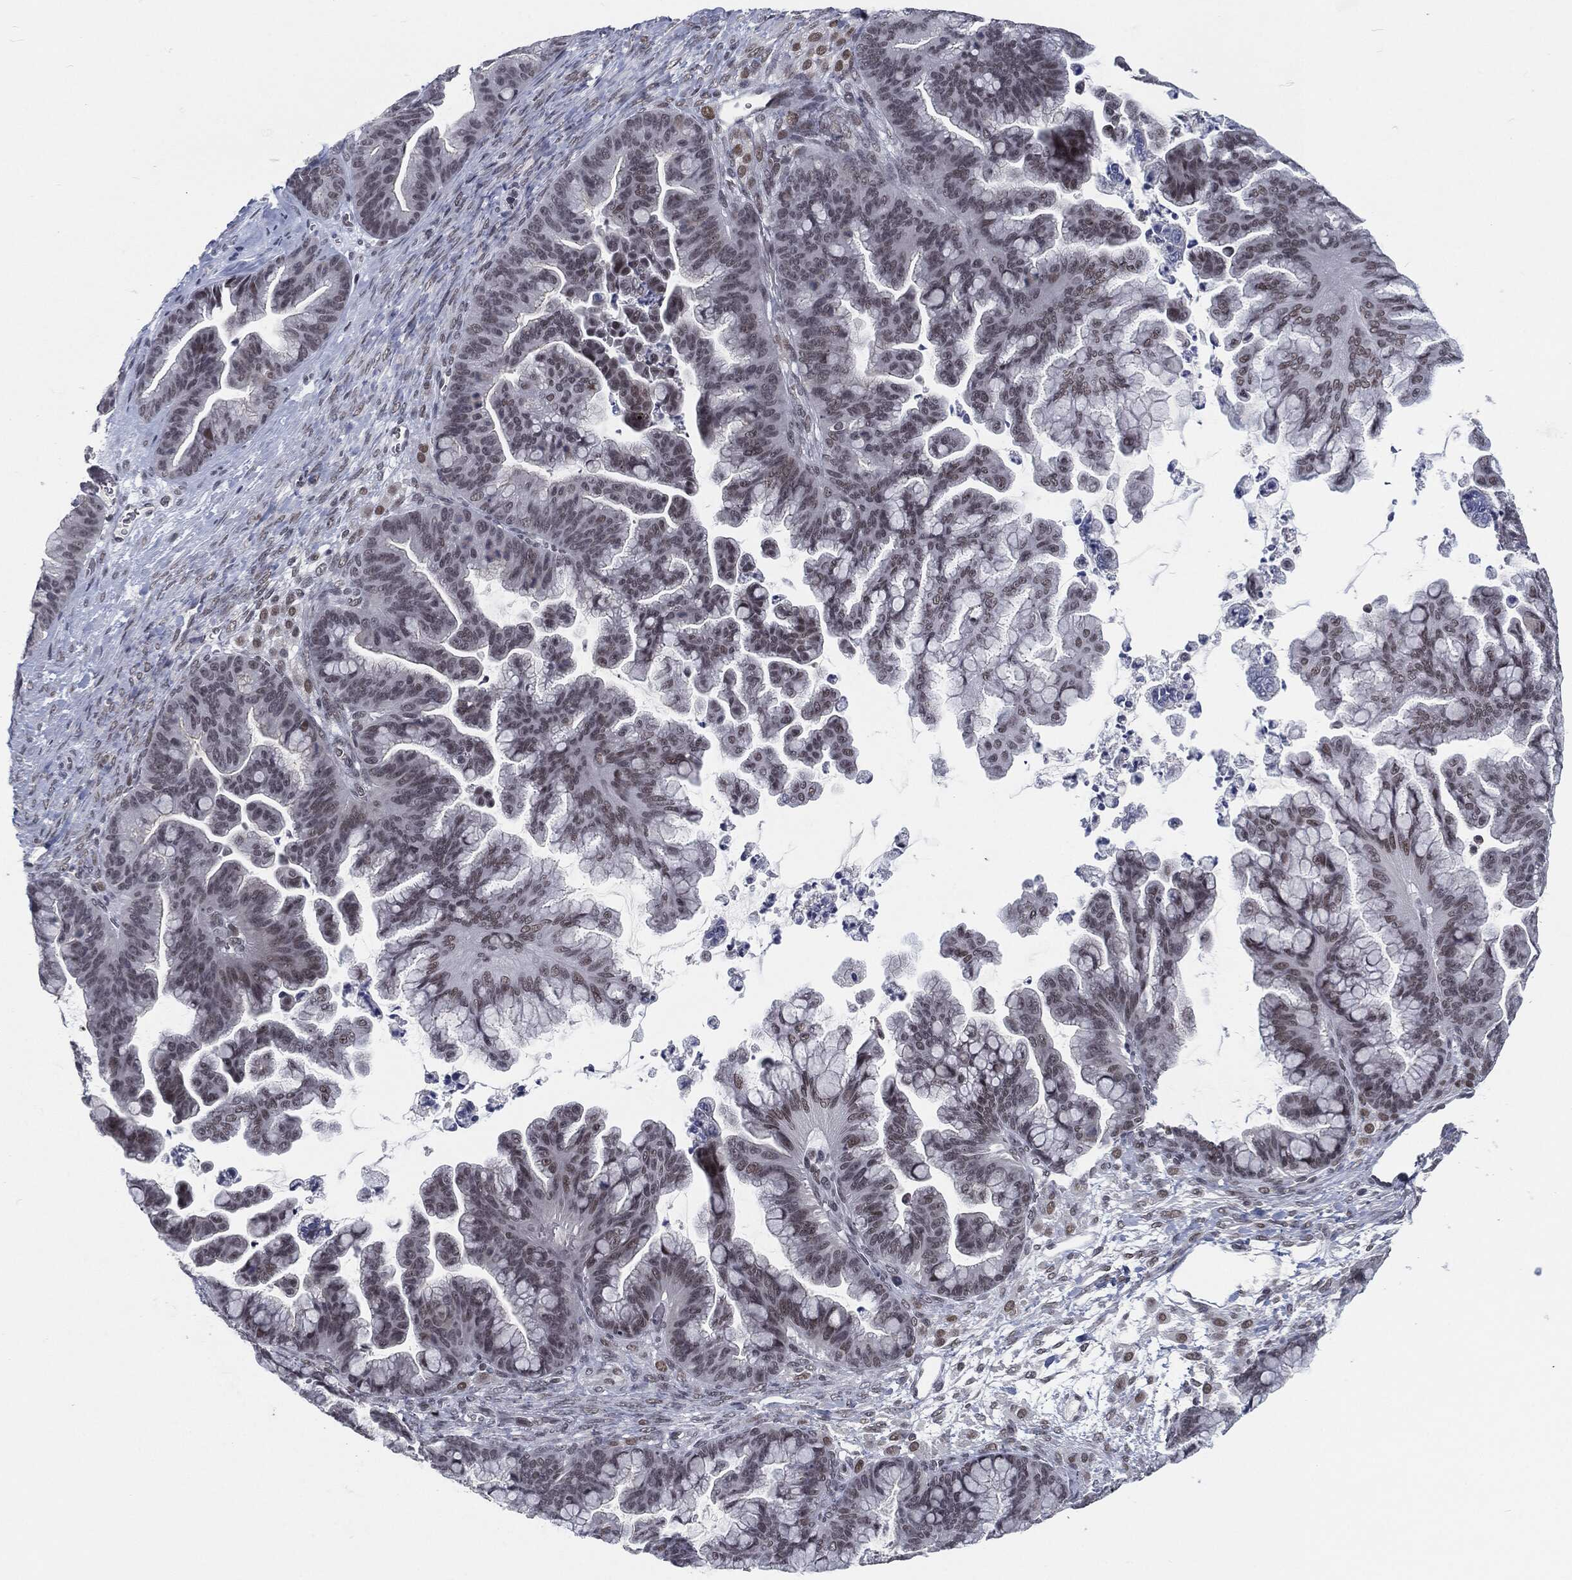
{"staining": {"intensity": "negative", "quantity": "none", "location": "none"}, "tissue": "ovarian cancer", "cell_type": "Tumor cells", "image_type": "cancer", "snomed": [{"axis": "morphology", "description": "Cystadenocarcinoma, mucinous, NOS"}, {"axis": "topography", "description": "Ovary"}], "caption": "Immunohistochemistry micrograph of human ovarian cancer (mucinous cystadenocarcinoma) stained for a protein (brown), which demonstrates no positivity in tumor cells.", "gene": "ANXA1", "patient": {"sex": "female", "age": 67}}